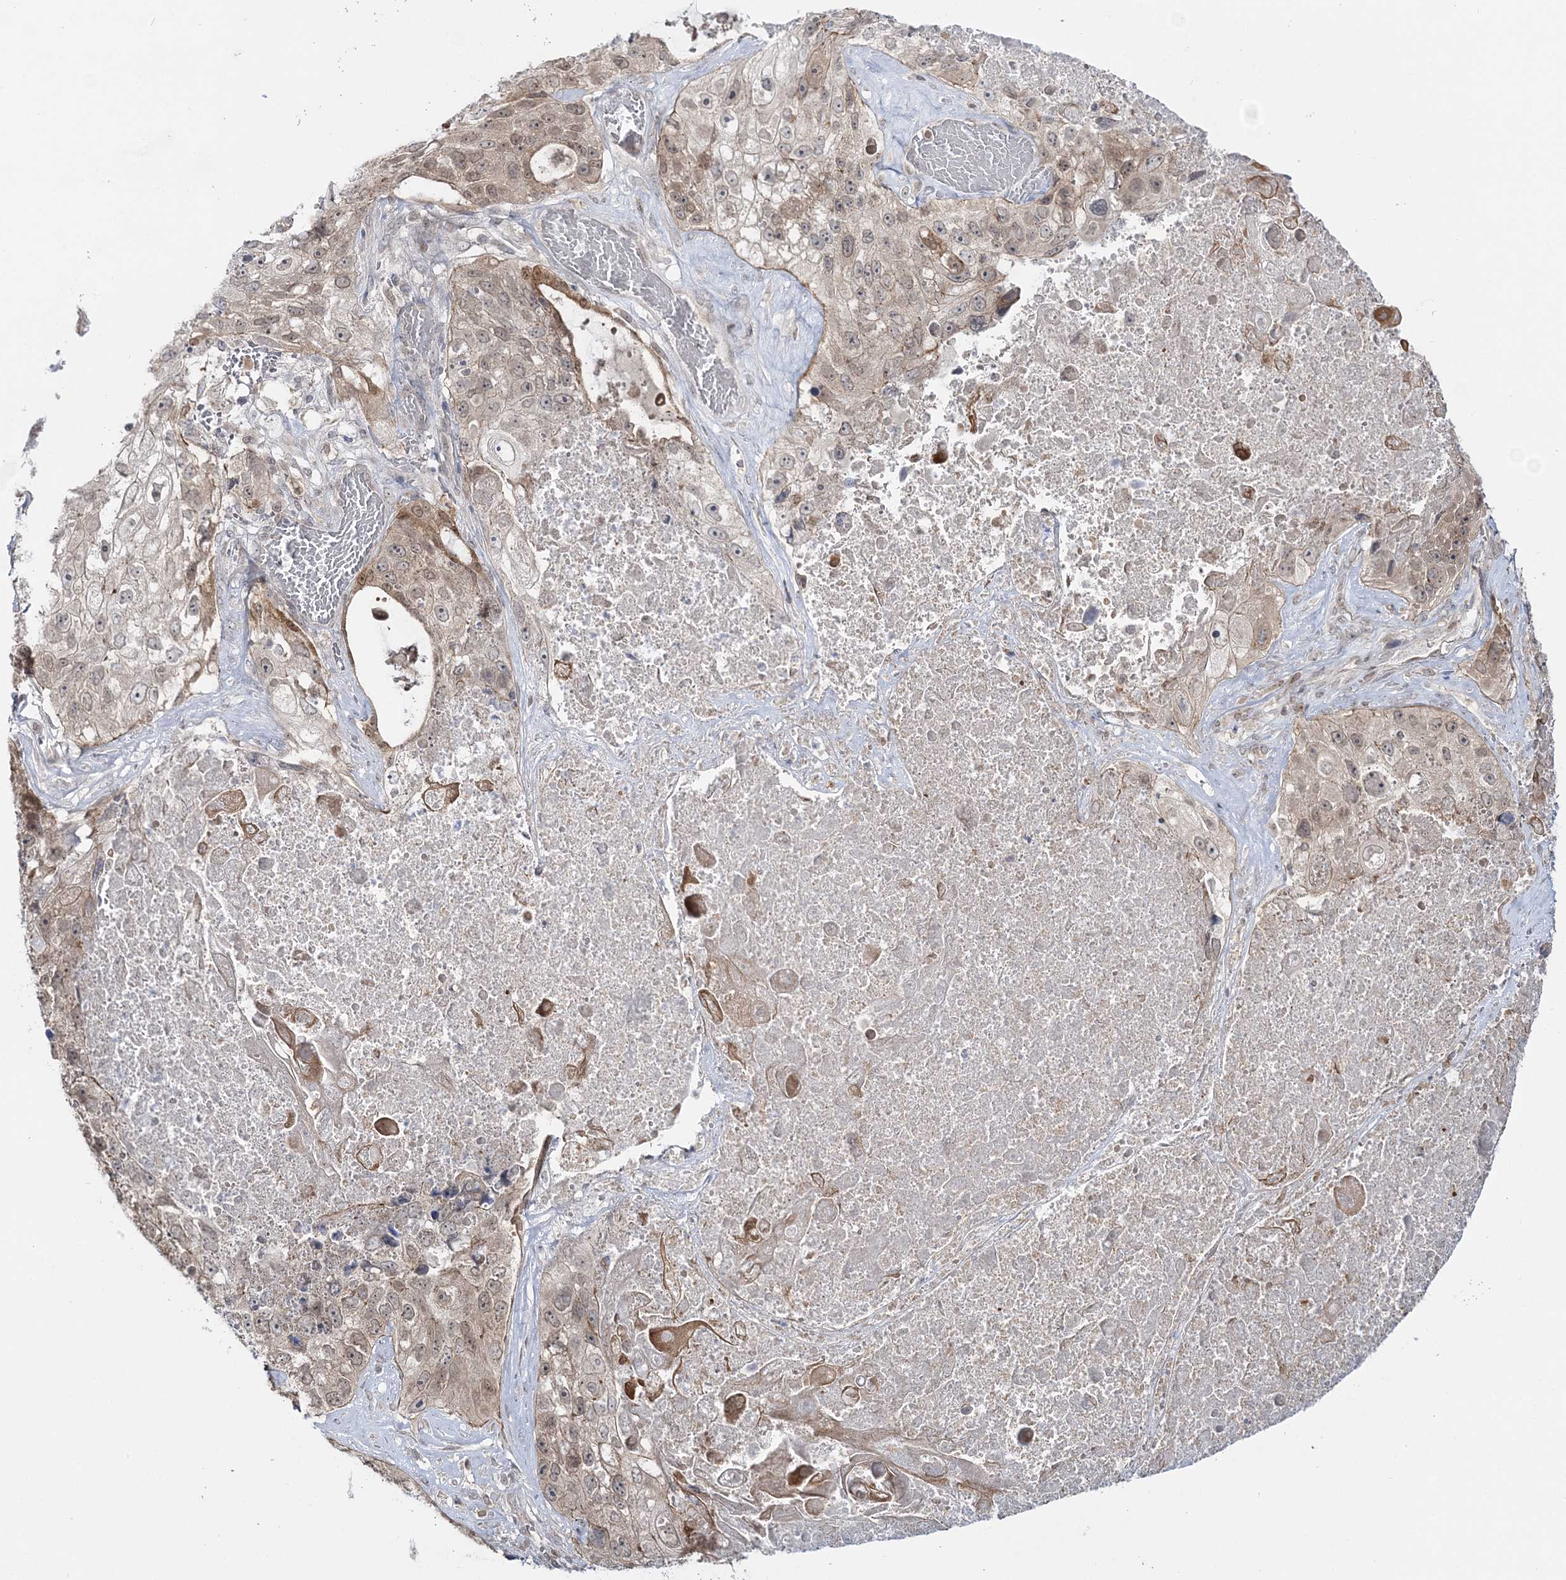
{"staining": {"intensity": "weak", "quantity": "25%-75%", "location": "cytoplasmic/membranous"}, "tissue": "lung cancer", "cell_type": "Tumor cells", "image_type": "cancer", "snomed": [{"axis": "morphology", "description": "Squamous cell carcinoma, NOS"}, {"axis": "topography", "description": "Lung"}], "caption": "A brown stain shows weak cytoplasmic/membranous expression of a protein in lung cancer tumor cells.", "gene": "ZFAND6", "patient": {"sex": "male", "age": 61}}